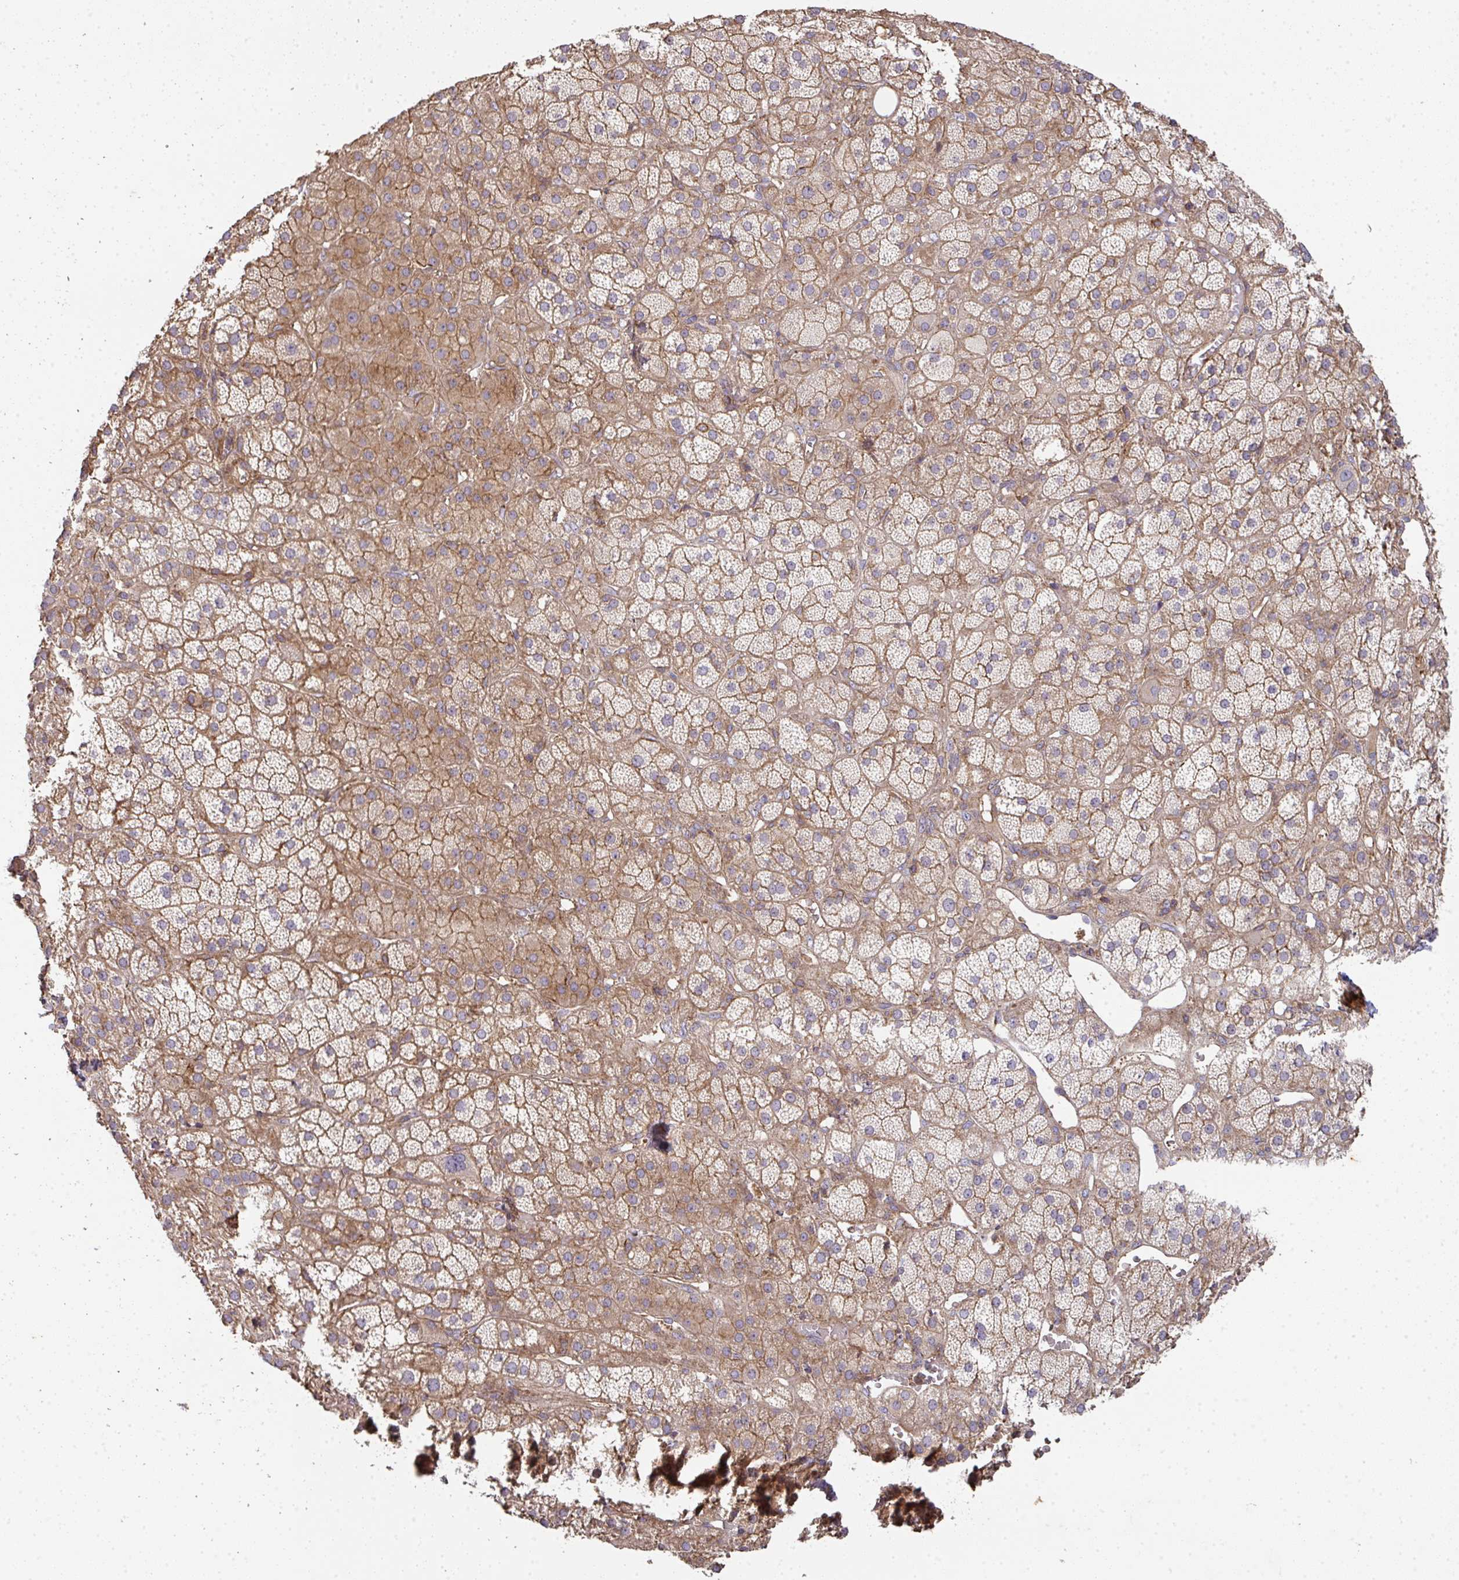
{"staining": {"intensity": "moderate", "quantity": ">75%", "location": "cytoplasmic/membranous"}, "tissue": "adrenal gland", "cell_type": "Glandular cells", "image_type": "normal", "snomed": [{"axis": "morphology", "description": "Normal tissue, NOS"}, {"axis": "topography", "description": "Adrenal gland"}], "caption": "Immunohistochemical staining of unremarkable adrenal gland shows moderate cytoplasmic/membranous protein staining in about >75% of glandular cells. (brown staining indicates protein expression, while blue staining denotes nuclei).", "gene": "TNMD", "patient": {"sex": "male", "age": 57}}